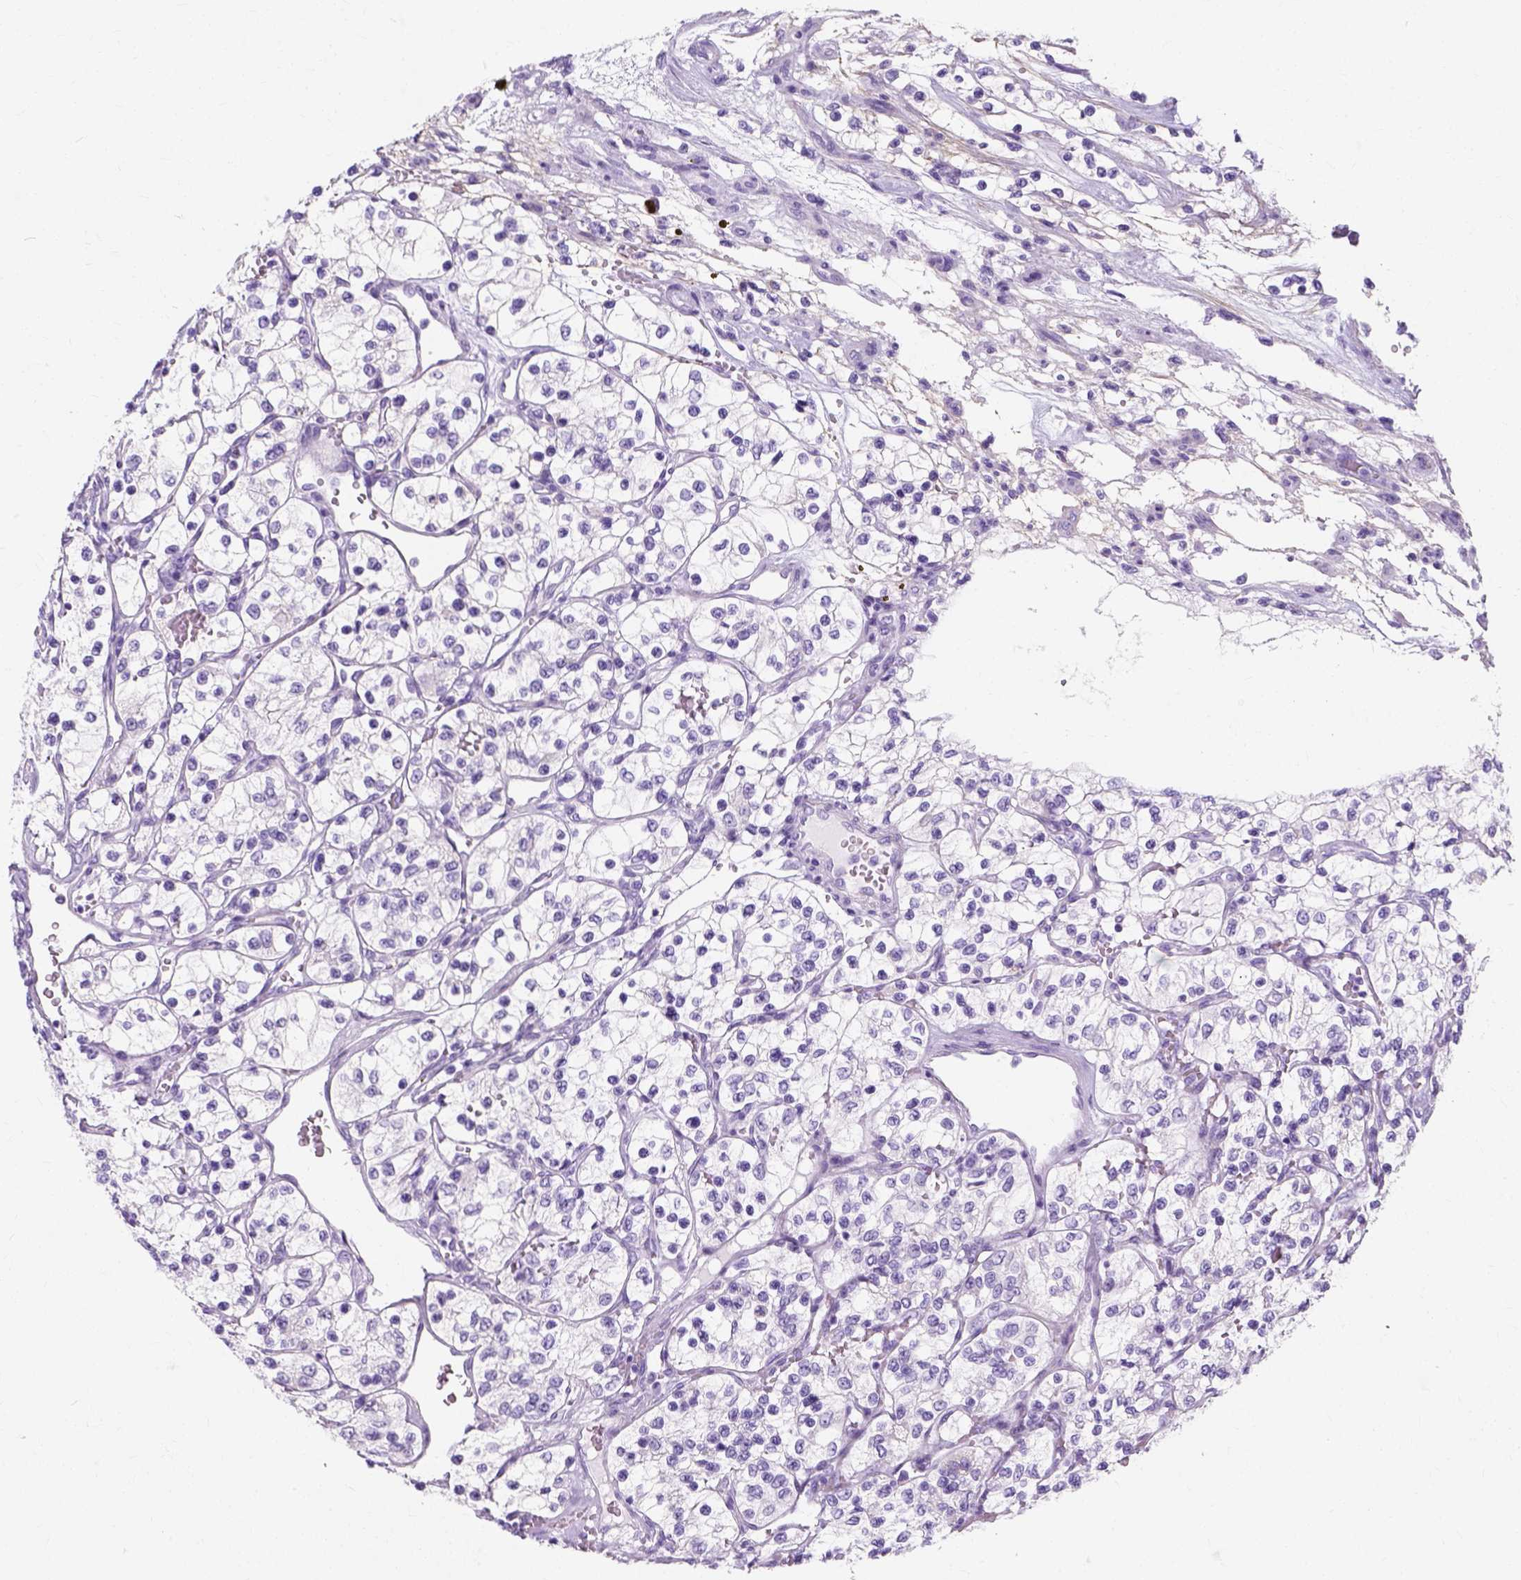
{"staining": {"intensity": "negative", "quantity": "none", "location": "none"}, "tissue": "renal cancer", "cell_type": "Tumor cells", "image_type": "cancer", "snomed": [{"axis": "morphology", "description": "Adenocarcinoma, NOS"}, {"axis": "topography", "description": "Kidney"}], "caption": "High magnification brightfield microscopy of renal cancer (adenocarcinoma) stained with DAB (3,3'-diaminobenzidine) (brown) and counterstained with hematoxylin (blue): tumor cells show no significant positivity.", "gene": "MYH15", "patient": {"sex": "female", "age": 69}}